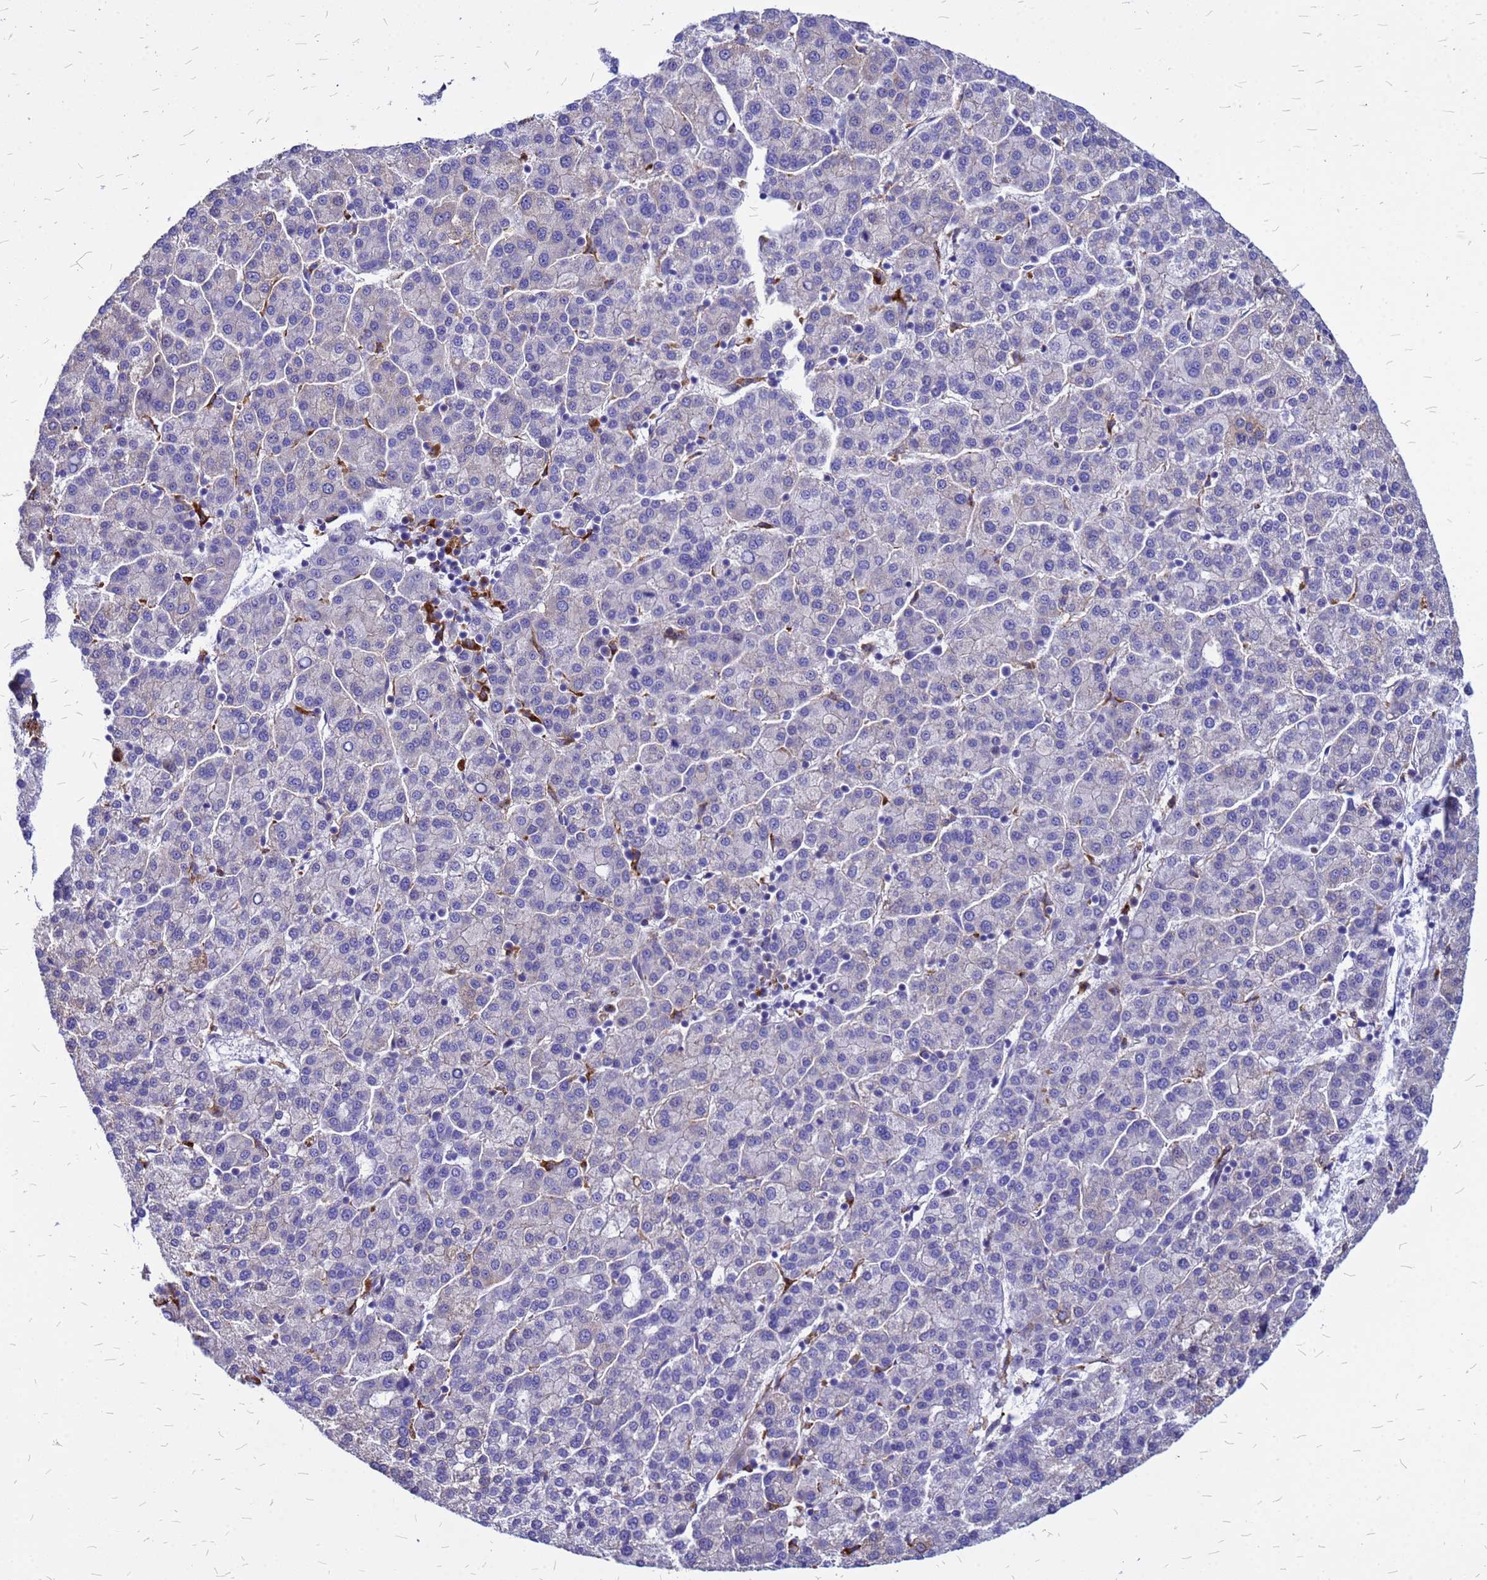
{"staining": {"intensity": "negative", "quantity": "none", "location": "none"}, "tissue": "liver cancer", "cell_type": "Tumor cells", "image_type": "cancer", "snomed": [{"axis": "morphology", "description": "Carcinoma, Hepatocellular, NOS"}, {"axis": "topography", "description": "Liver"}], "caption": "Histopathology image shows no significant protein positivity in tumor cells of liver cancer (hepatocellular carcinoma). (Stains: DAB (3,3'-diaminobenzidine) immunohistochemistry (IHC) with hematoxylin counter stain, Microscopy: brightfield microscopy at high magnification).", "gene": "NOSTRIN", "patient": {"sex": "female", "age": 58}}